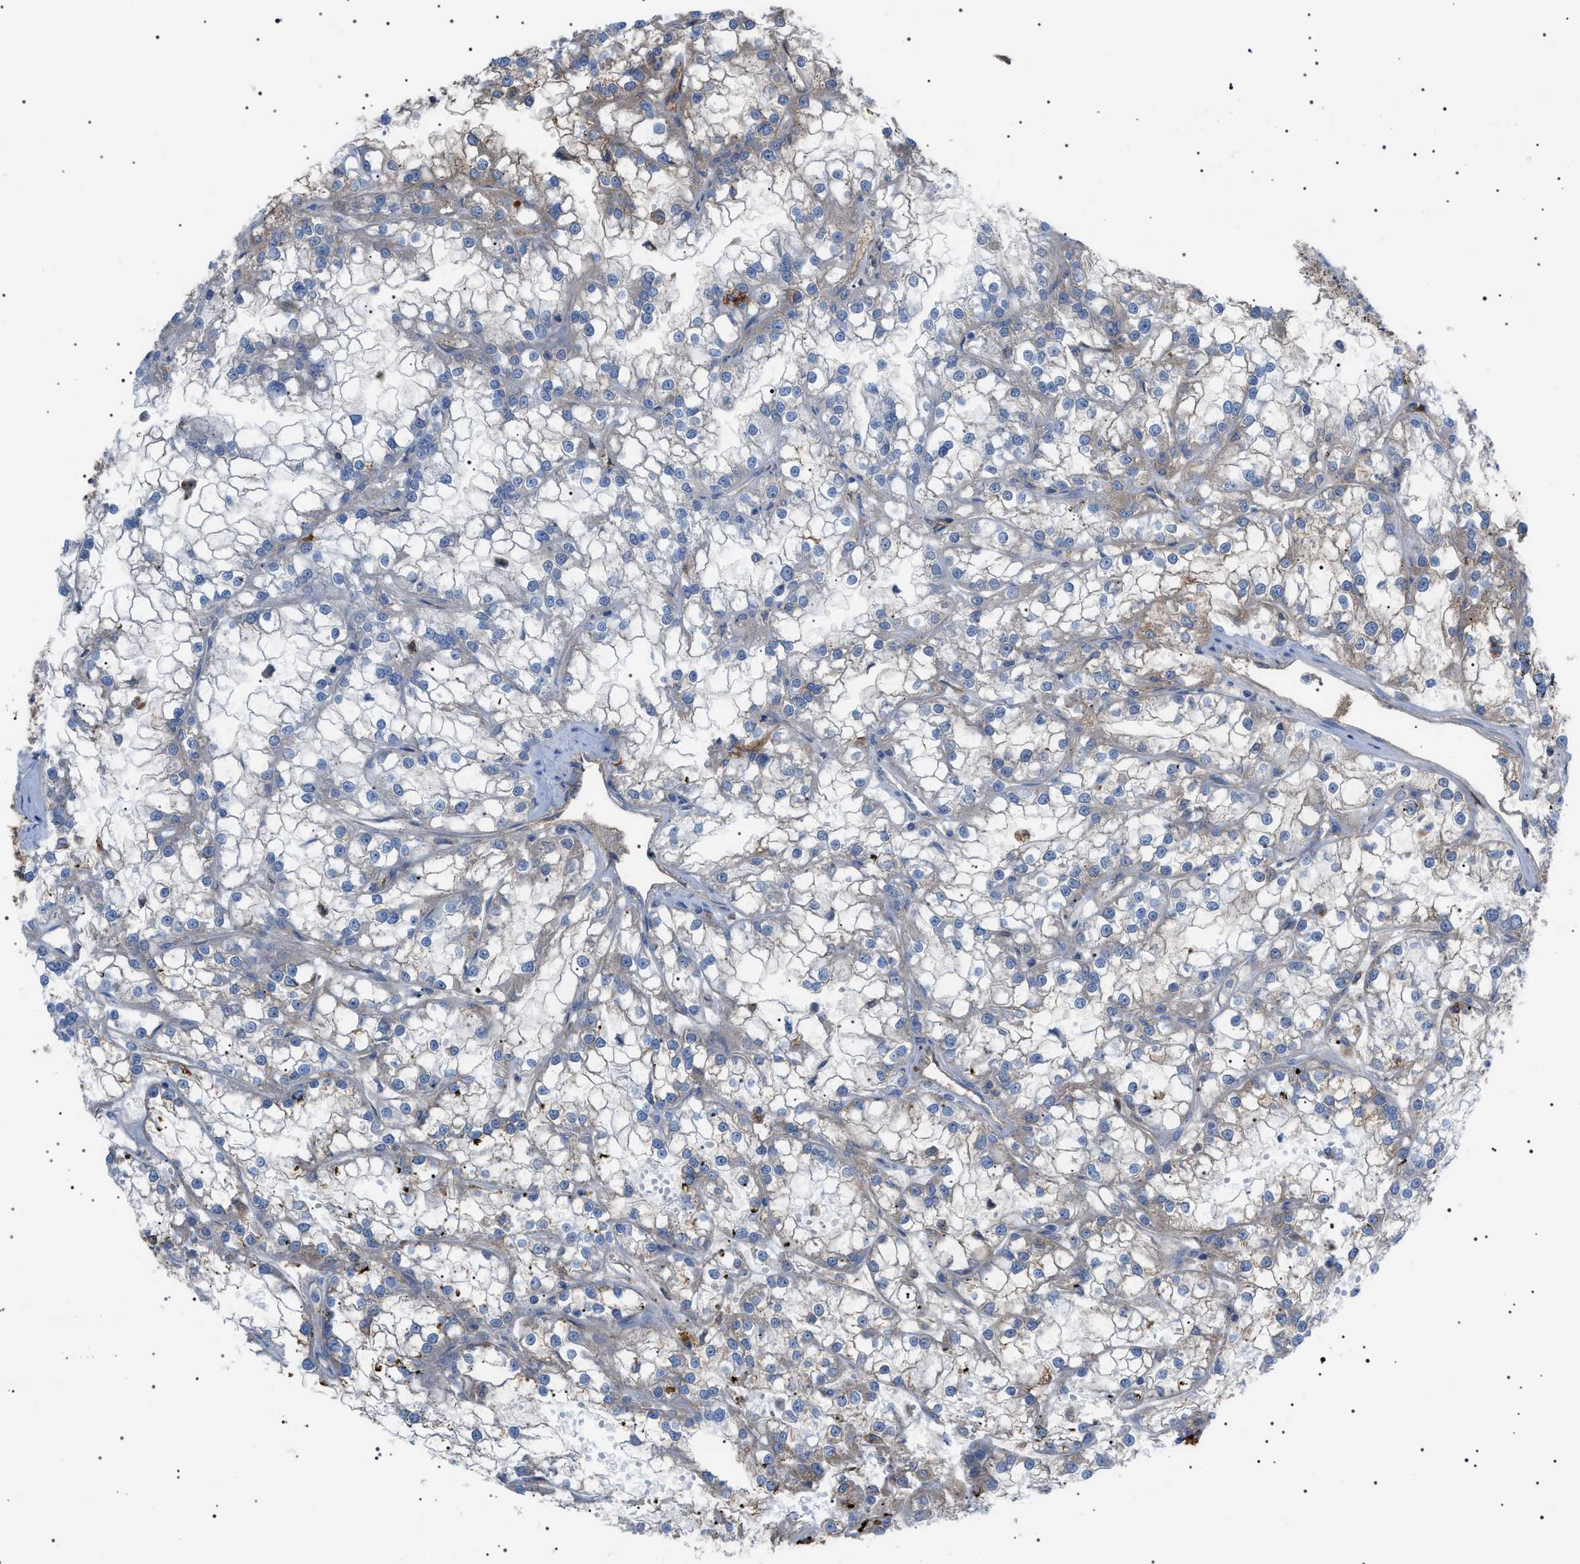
{"staining": {"intensity": "negative", "quantity": "none", "location": "none"}, "tissue": "renal cancer", "cell_type": "Tumor cells", "image_type": "cancer", "snomed": [{"axis": "morphology", "description": "Adenocarcinoma, NOS"}, {"axis": "topography", "description": "Kidney"}], "caption": "There is no significant staining in tumor cells of renal cancer (adenocarcinoma).", "gene": "LPA", "patient": {"sex": "female", "age": 52}}